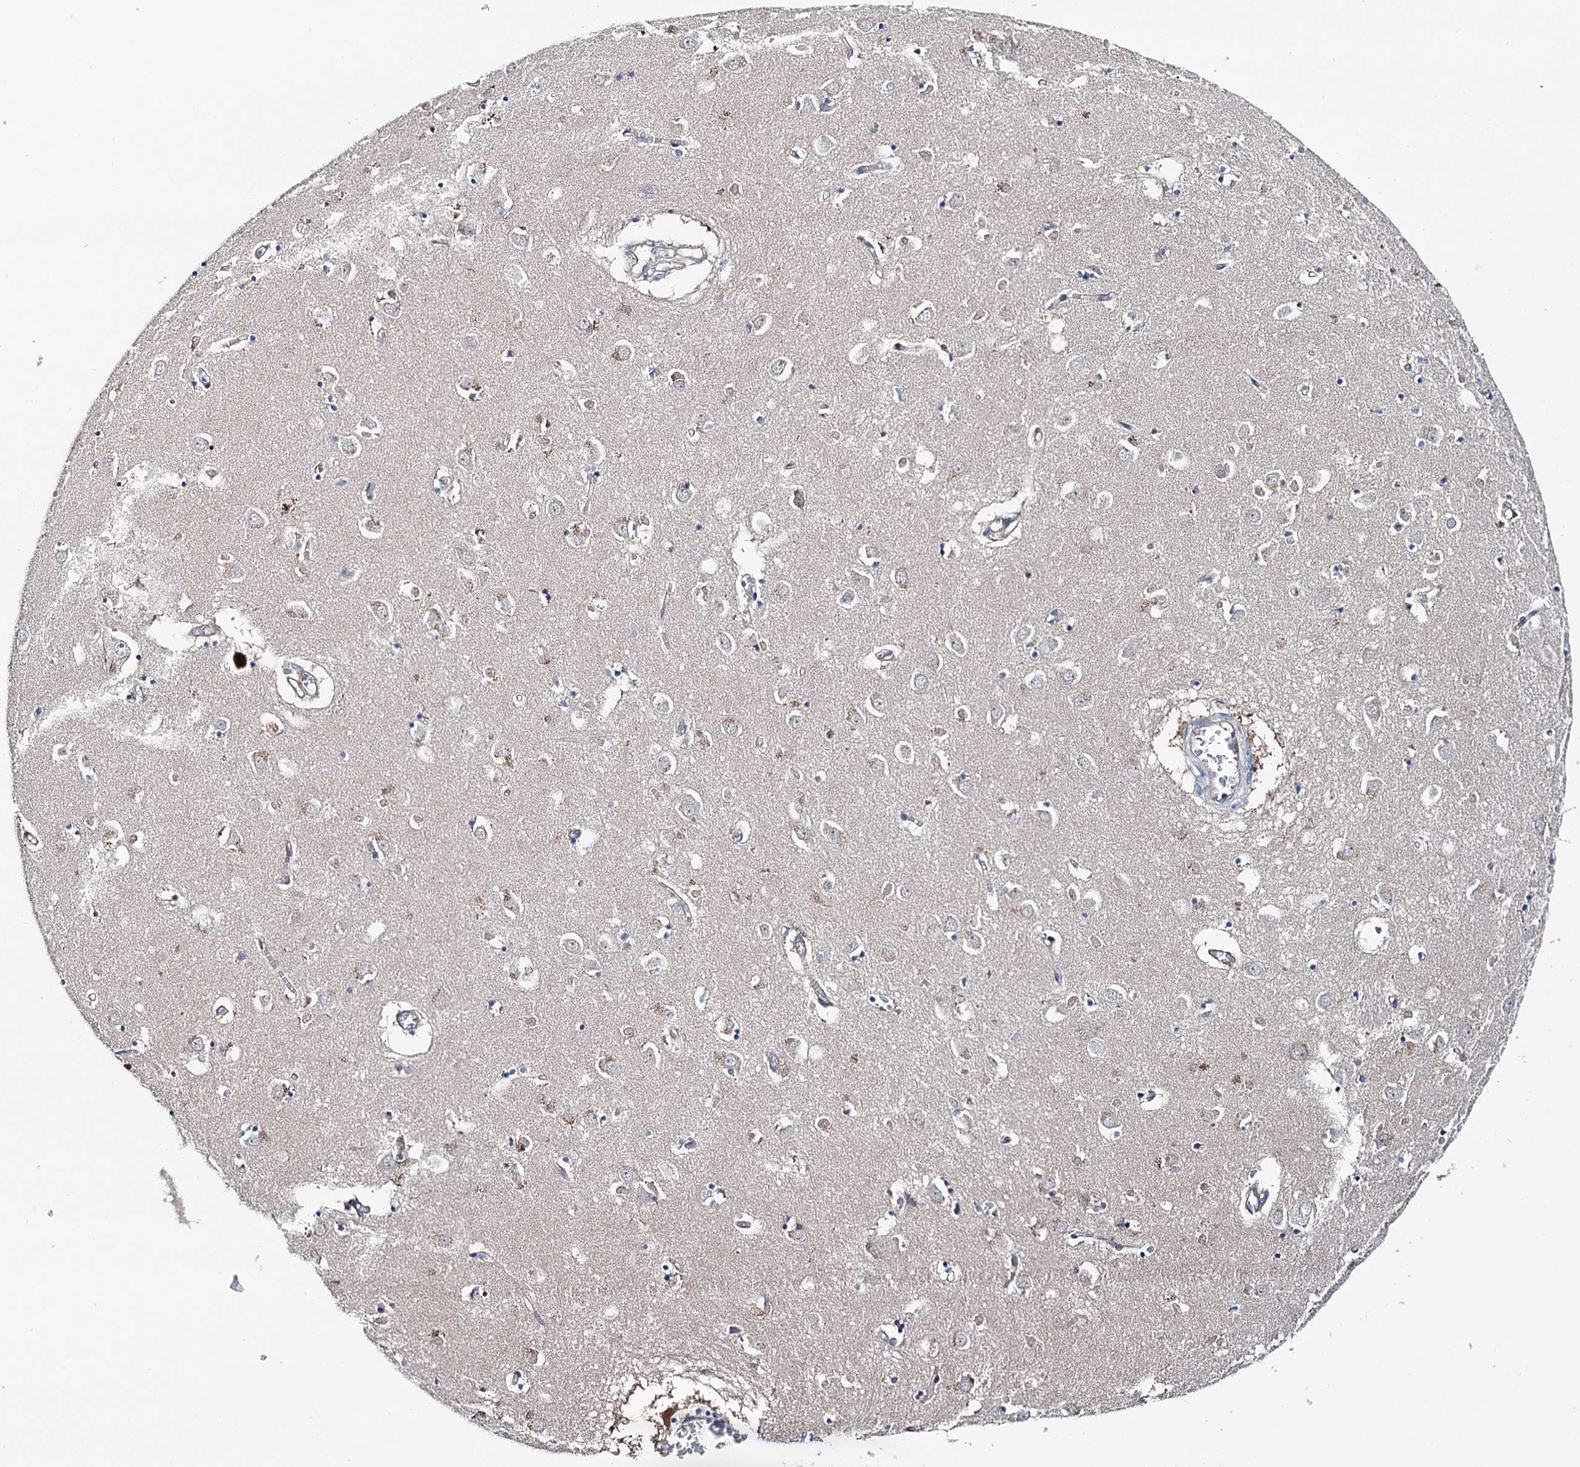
{"staining": {"intensity": "negative", "quantity": "none", "location": "none"}, "tissue": "caudate", "cell_type": "Glial cells", "image_type": "normal", "snomed": [{"axis": "morphology", "description": "Normal tissue, NOS"}, {"axis": "topography", "description": "Lateral ventricle wall"}], "caption": "Protein analysis of normal caudate shows no significant positivity in glial cells.", "gene": "SHROOM1", "patient": {"sex": "male", "age": 70}}